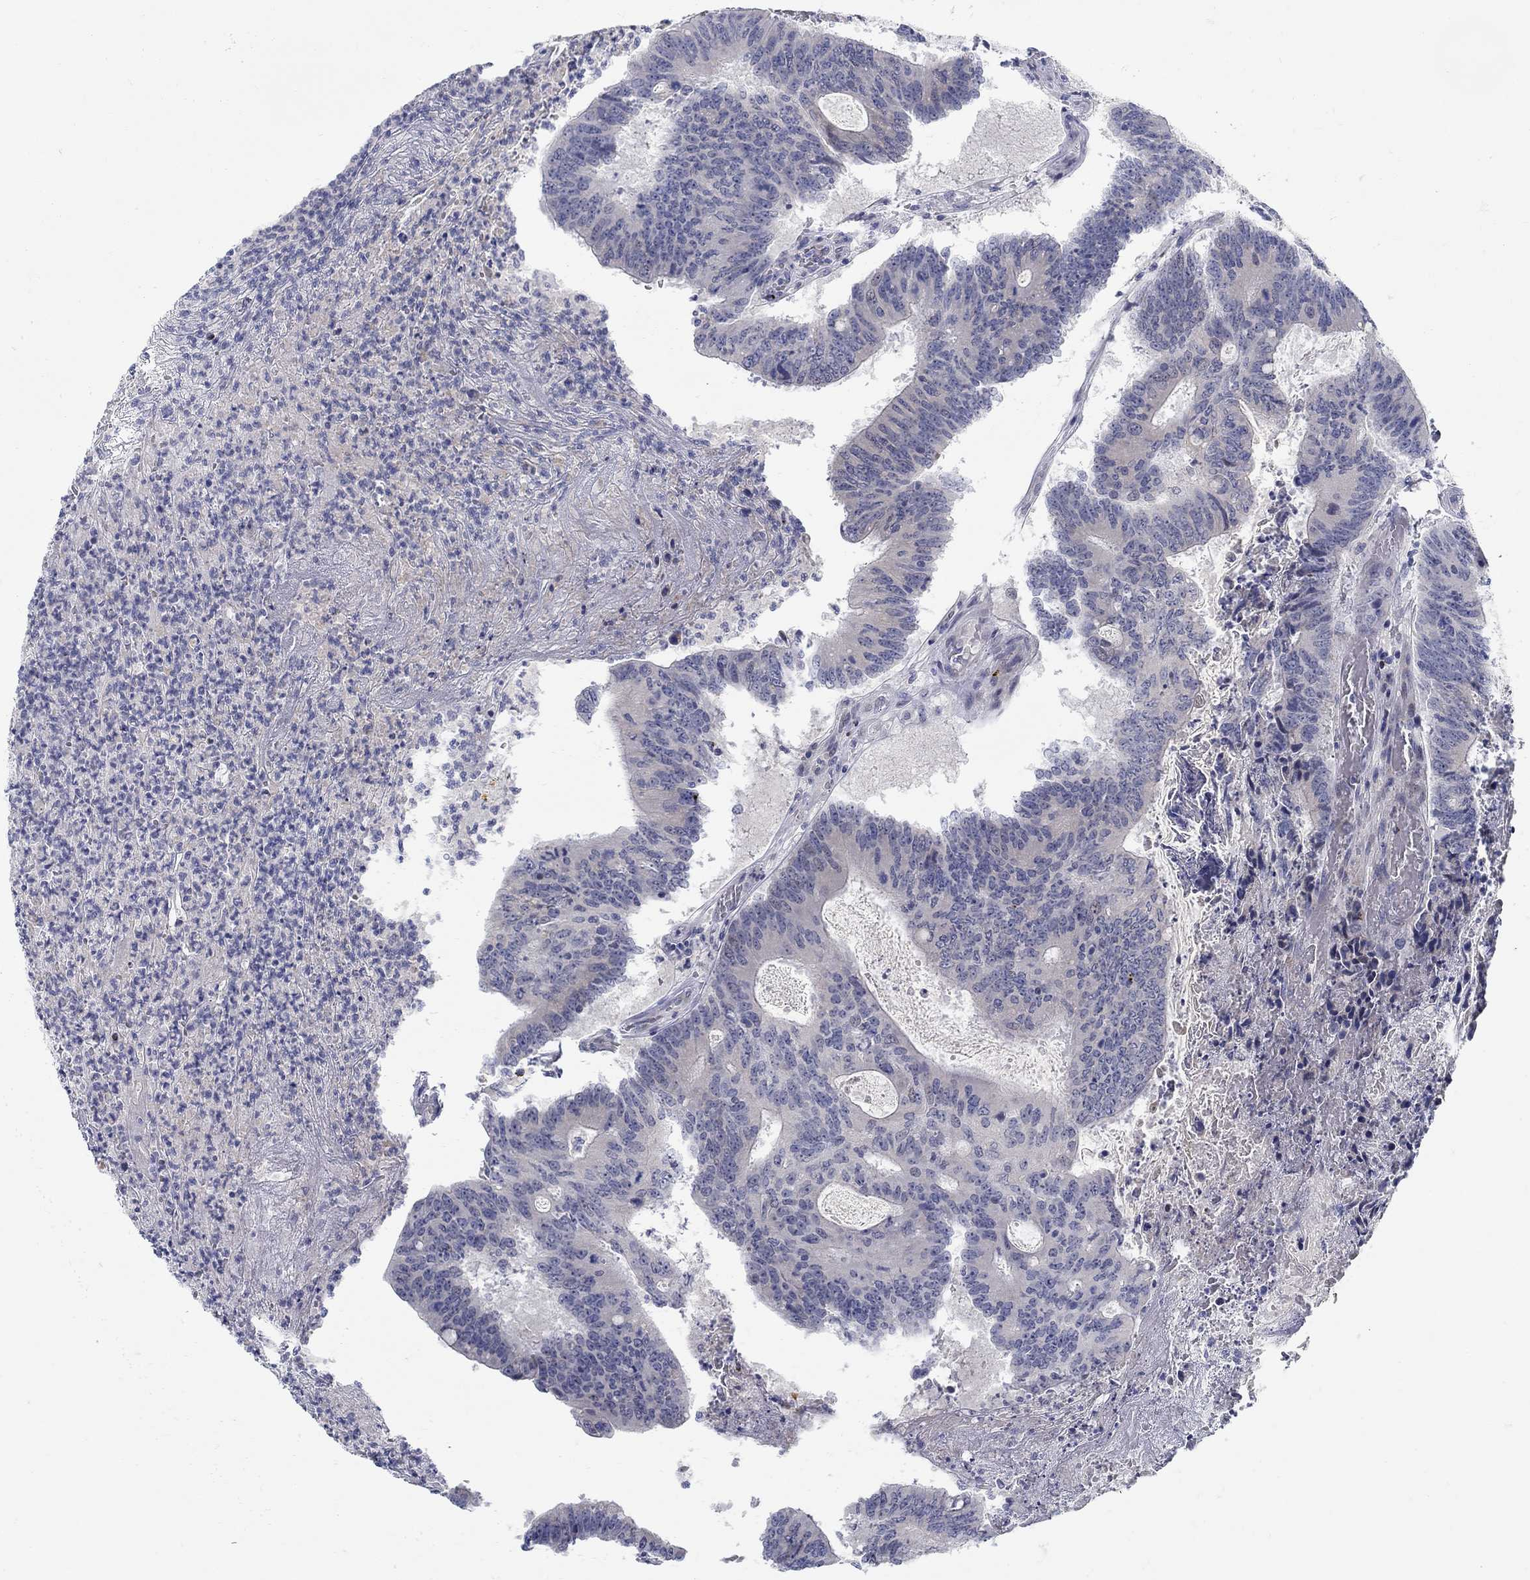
{"staining": {"intensity": "negative", "quantity": "none", "location": "none"}, "tissue": "colorectal cancer", "cell_type": "Tumor cells", "image_type": "cancer", "snomed": [{"axis": "morphology", "description": "Adenocarcinoma, NOS"}, {"axis": "topography", "description": "Colon"}], "caption": "Immunohistochemistry of human colorectal adenocarcinoma exhibits no positivity in tumor cells. (DAB immunohistochemistry (IHC) visualized using brightfield microscopy, high magnification).", "gene": "ANO7", "patient": {"sex": "female", "age": 70}}